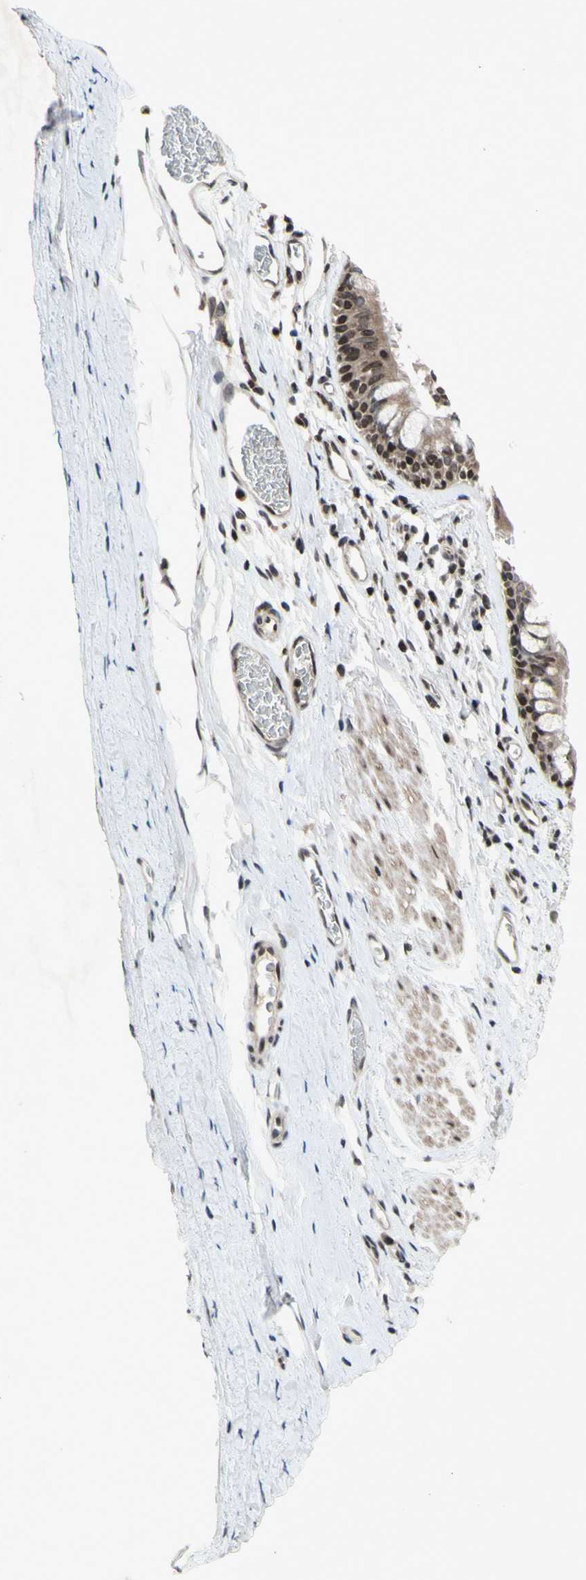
{"staining": {"intensity": "moderate", "quantity": "25%-75%", "location": "cytoplasmic/membranous,nuclear"}, "tissue": "bronchus", "cell_type": "Respiratory epithelial cells", "image_type": "normal", "snomed": [{"axis": "morphology", "description": "Normal tissue, NOS"}, {"axis": "morphology", "description": "Malignant melanoma, Metastatic site"}, {"axis": "topography", "description": "Bronchus"}, {"axis": "topography", "description": "Lung"}], "caption": "Bronchus stained with IHC shows moderate cytoplasmic/membranous,nuclear staining in about 25%-75% of respiratory epithelial cells.", "gene": "XPO1", "patient": {"sex": "male", "age": 64}}